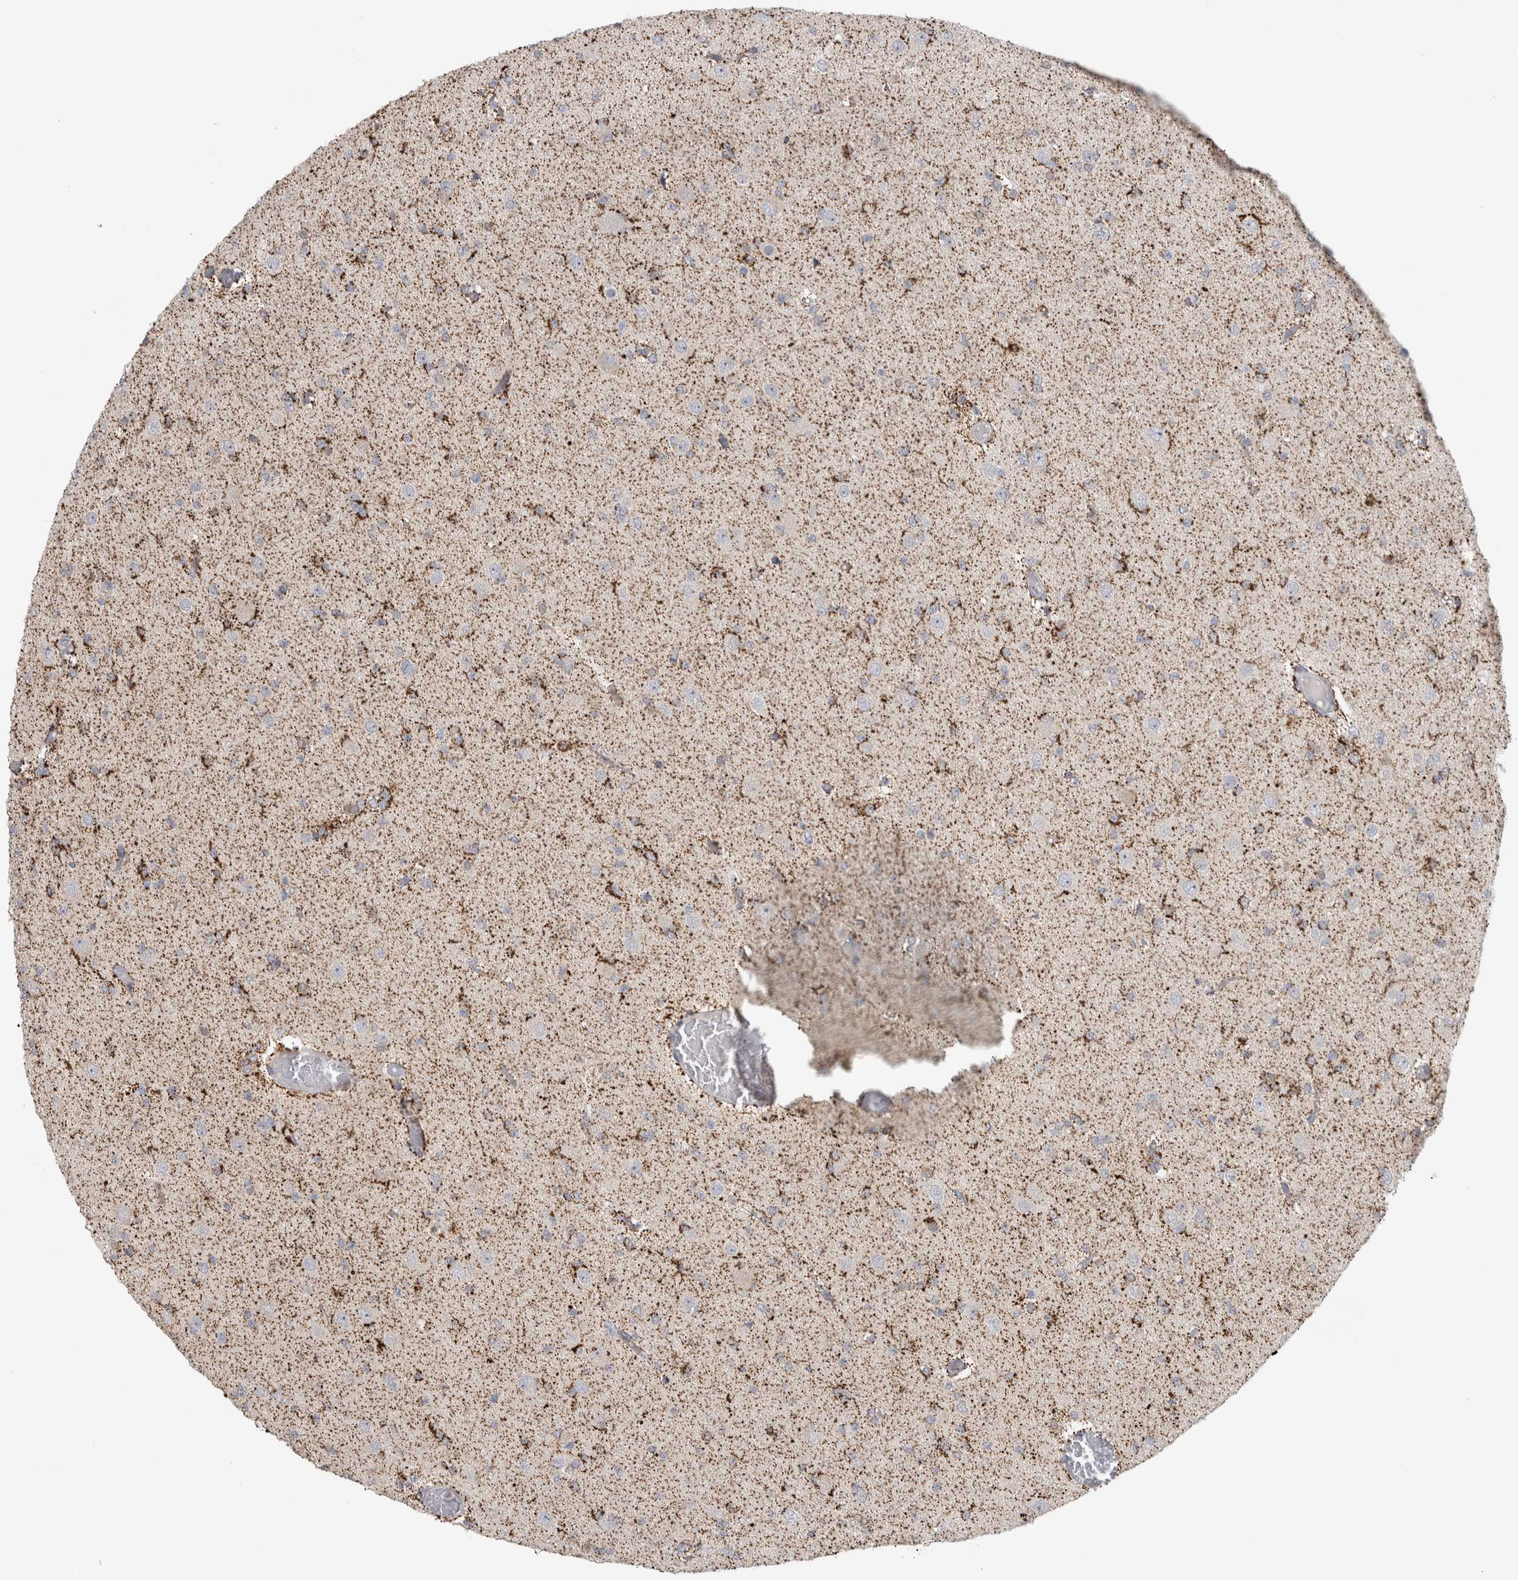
{"staining": {"intensity": "moderate", "quantity": "<25%", "location": "cytoplasmic/membranous"}, "tissue": "glioma", "cell_type": "Tumor cells", "image_type": "cancer", "snomed": [{"axis": "morphology", "description": "Glioma, malignant, Low grade"}, {"axis": "topography", "description": "Brain"}], "caption": "Malignant glioma (low-grade) stained for a protein reveals moderate cytoplasmic/membranous positivity in tumor cells.", "gene": "RAB18", "patient": {"sex": "female", "age": 22}}